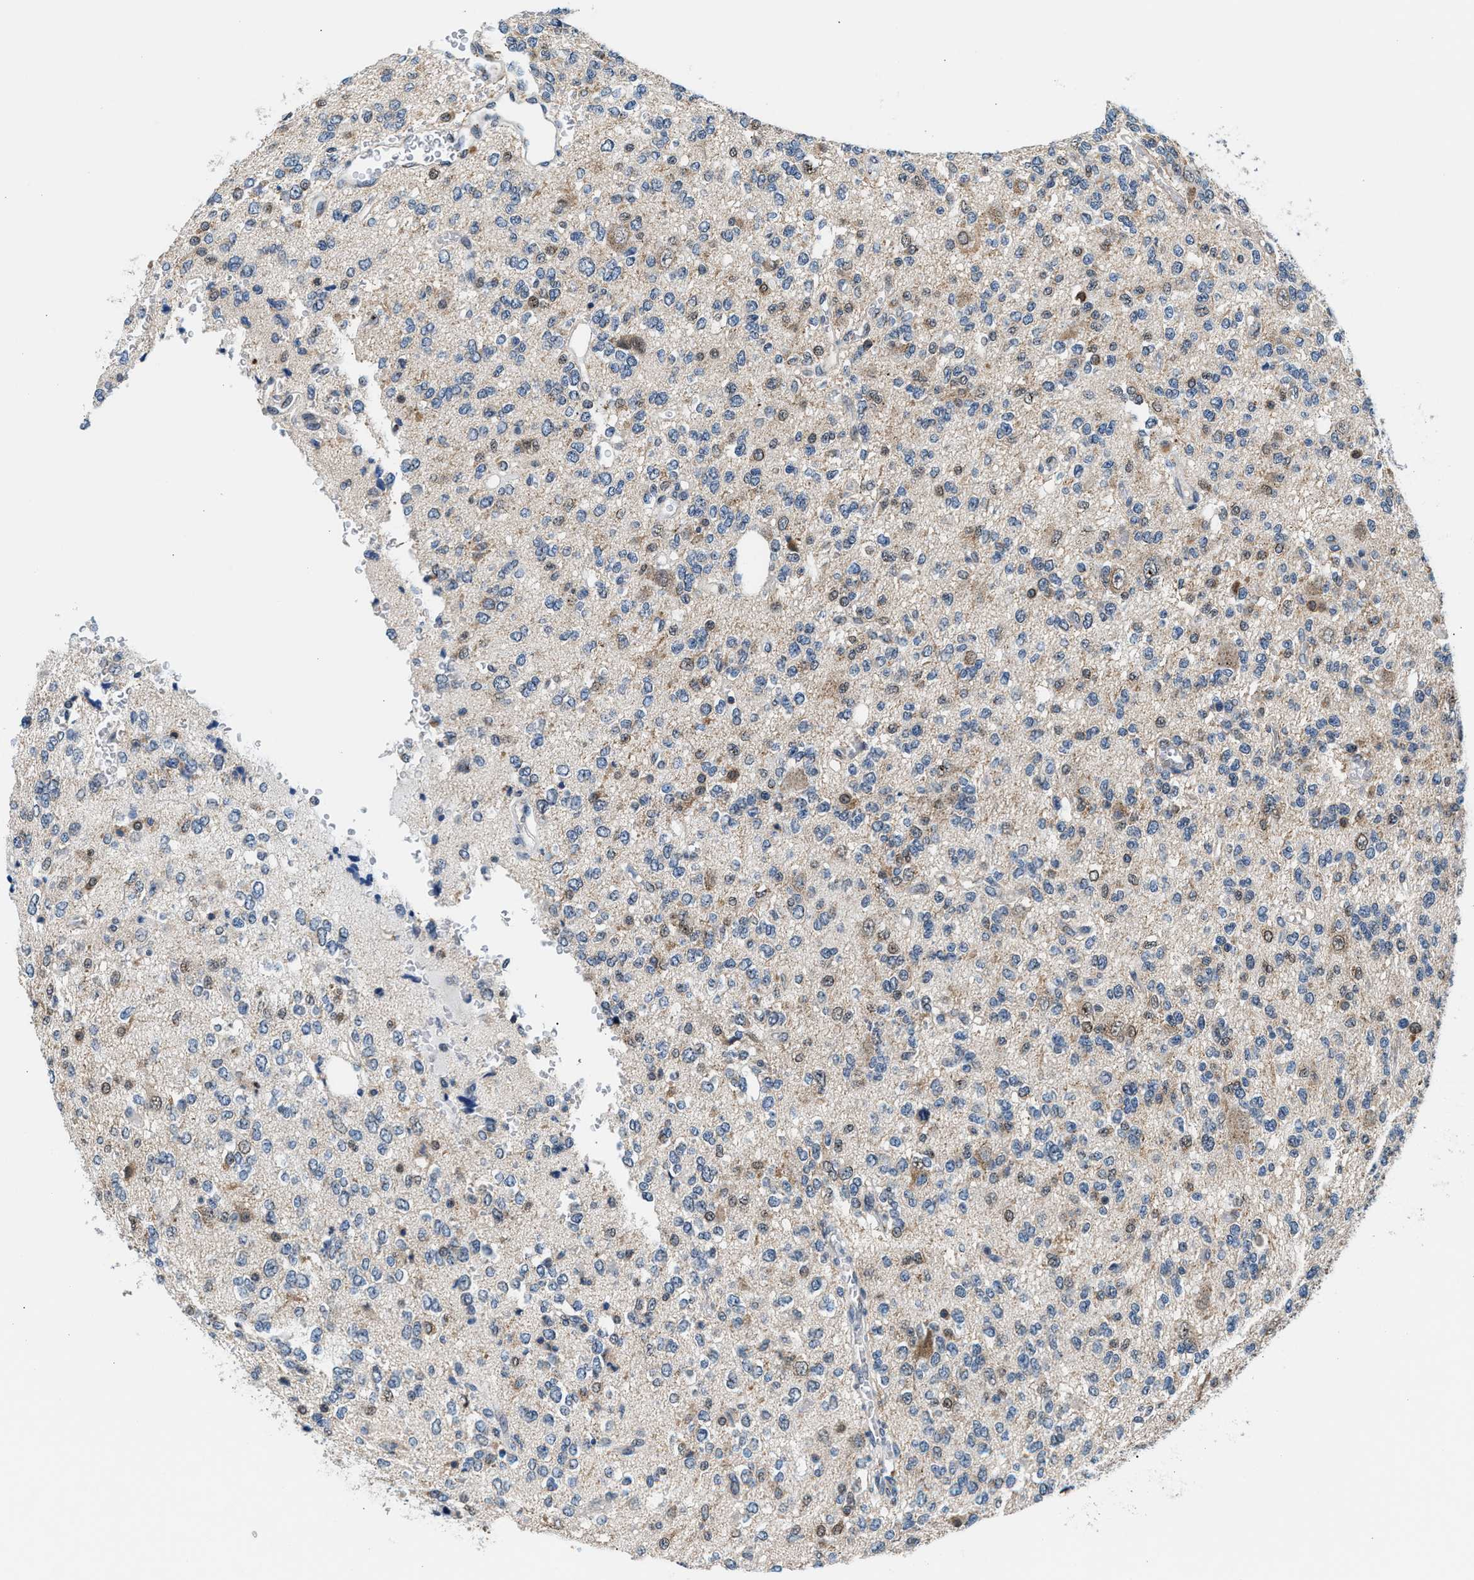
{"staining": {"intensity": "weak", "quantity": "25%-75%", "location": "cytoplasmic/membranous"}, "tissue": "glioma", "cell_type": "Tumor cells", "image_type": "cancer", "snomed": [{"axis": "morphology", "description": "Glioma, malignant, Low grade"}, {"axis": "topography", "description": "Brain"}], "caption": "Tumor cells exhibit low levels of weak cytoplasmic/membranous positivity in about 25%-75% of cells in human glioma.", "gene": "KCNMB2", "patient": {"sex": "male", "age": 38}}